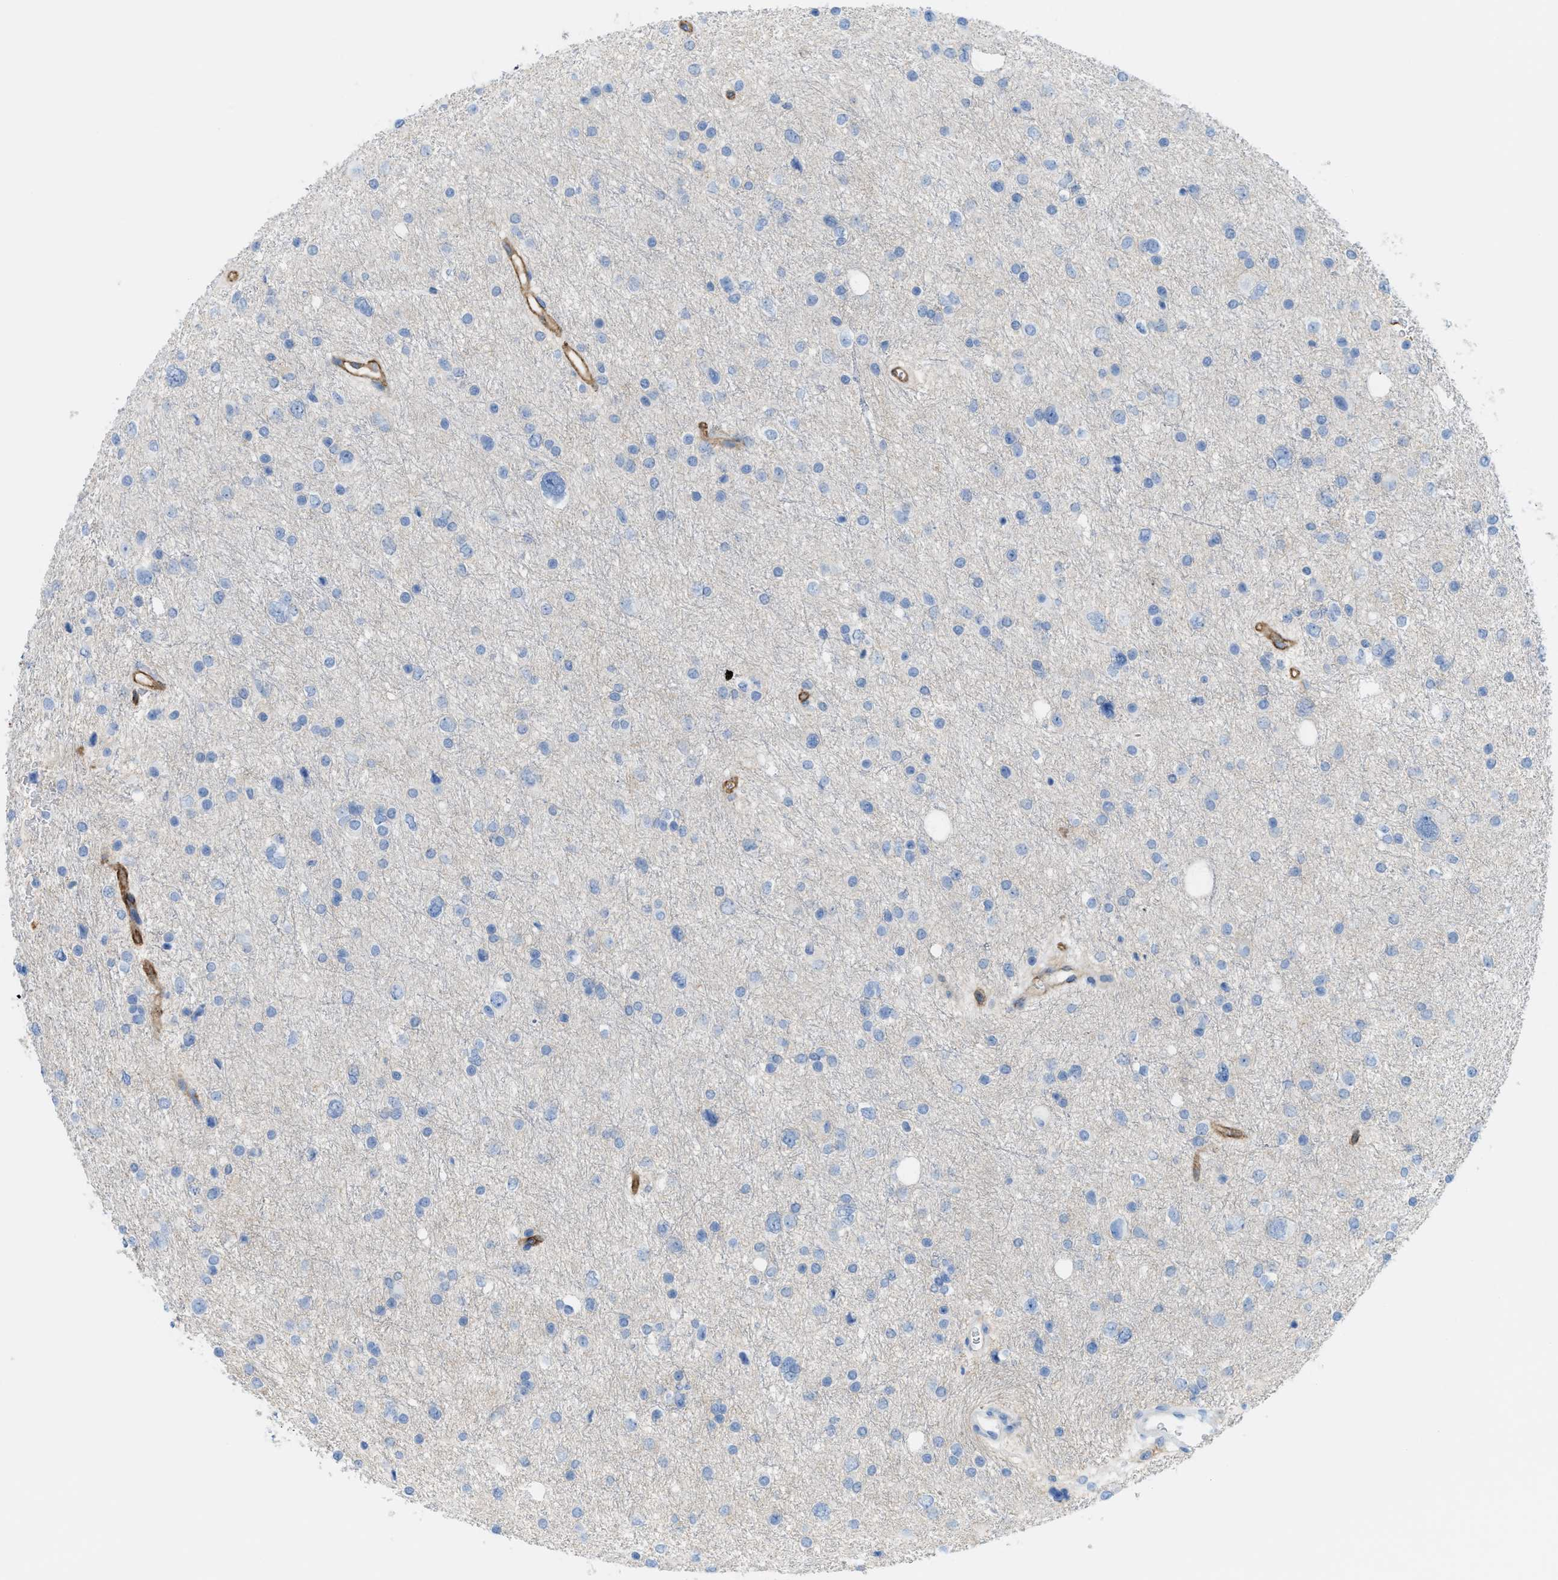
{"staining": {"intensity": "negative", "quantity": "none", "location": "none"}, "tissue": "glioma", "cell_type": "Tumor cells", "image_type": "cancer", "snomed": [{"axis": "morphology", "description": "Glioma, malignant, Low grade"}, {"axis": "topography", "description": "Brain"}], "caption": "Immunohistochemical staining of human glioma demonstrates no significant expression in tumor cells. The staining was performed using DAB to visualize the protein expression in brown, while the nuclei were stained in blue with hematoxylin (Magnification: 20x).", "gene": "SLC3A2", "patient": {"sex": "female", "age": 37}}